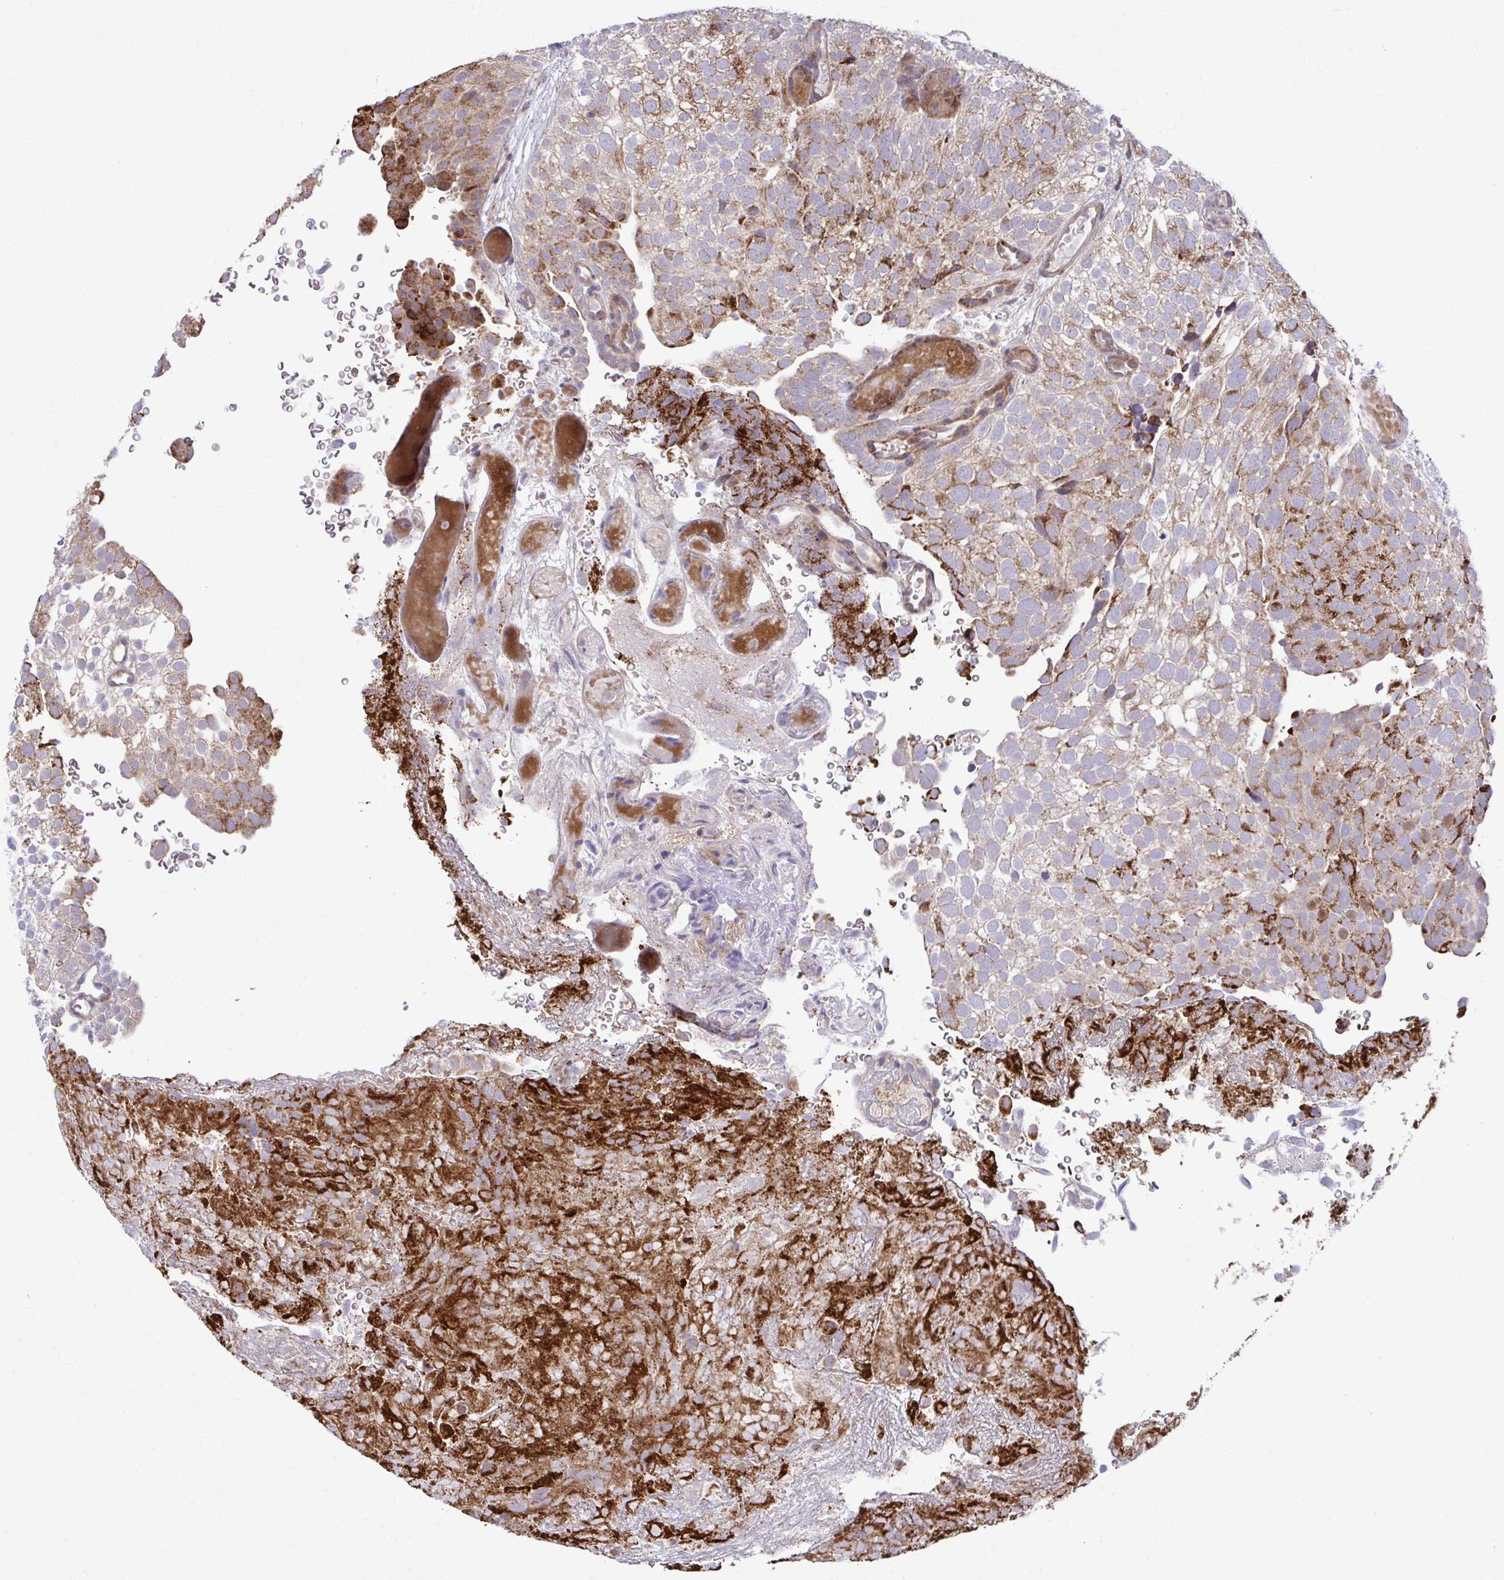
{"staining": {"intensity": "strong", "quantity": "25%-75%", "location": "cytoplasmic/membranous"}, "tissue": "urothelial cancer", "cell_type": "Tumor cells", "image_type": "cancer", "snomed": [{"axis": "morphology", "description": "Urothelial carcinoma, Low grade"}, {"axis": "topography", "description": "Urinary bladder"}], "caption": "Immunohistochemistry (IHC) image of neoplastic tissue: urothelial cancer stained using immunohistochemistry (IHC) shows high levels of strong protein expression localized specifically in the cytoplasmic/membranous of tumor cells, appearing as a cytoplasmic/membranous brown color.", "gene": "C16orf54", "patient": {"sex": "male", "age": 78}}